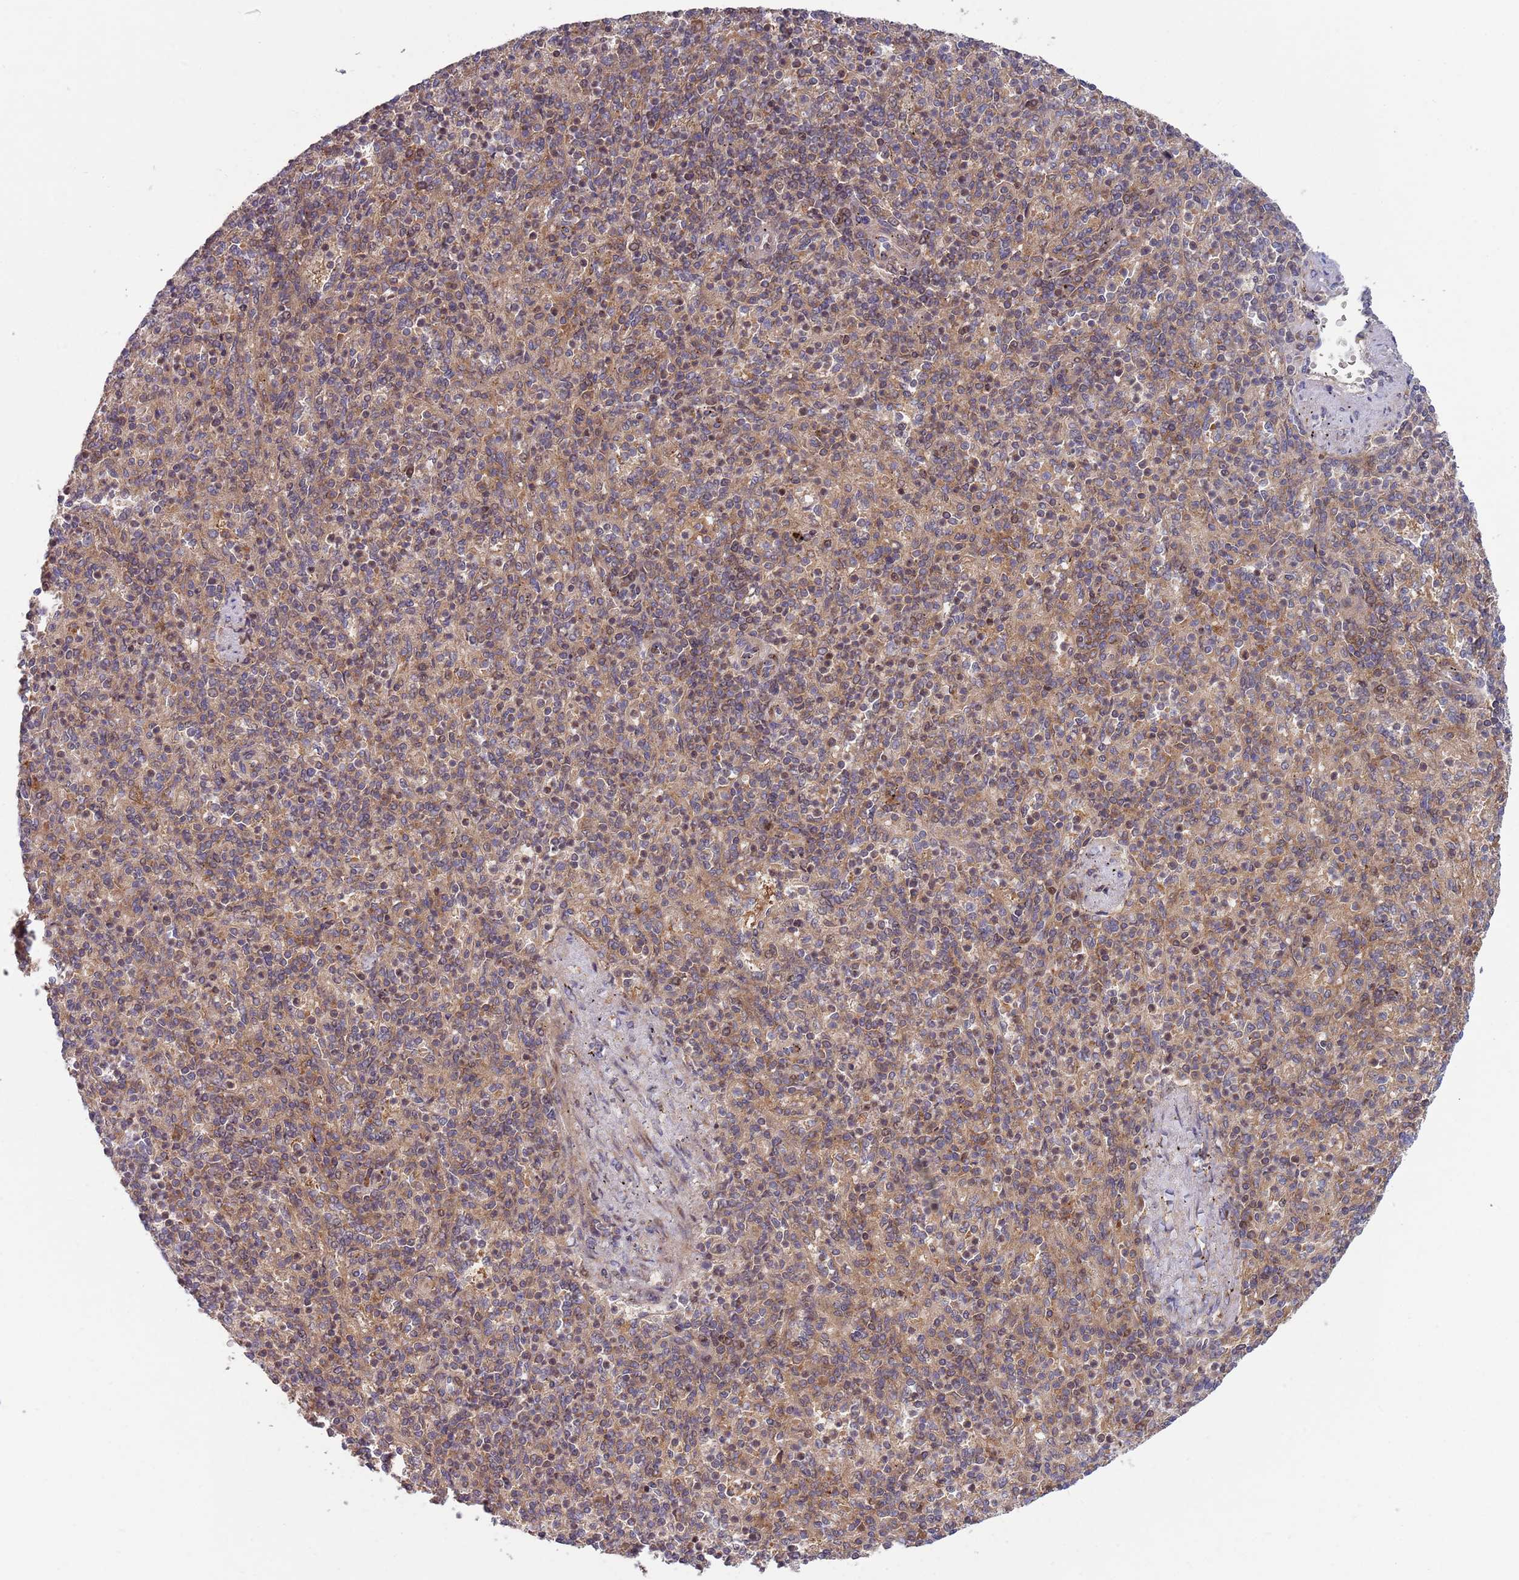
{"staining": {"intensity": "moderate", "quantity": "25%-75%", "location": "cytoplasmic/membranous"}, "tissue": "spleen", "cell_type": "Cells in red pulp", "image_type": "normal", "snomed": [{"axis": "morphology", "description": "Normal tissue, NOS"}, {"axis": "topography", "description": "Spleen"}], "caption": "Cells in red pulp exhibit medium levels of moderate cytoplasmic/membranous expression in approximately 25%-75% of cells in benign human spleen.", "gene": "GGA1", "patient": {"sex": "female", "age": 74}}